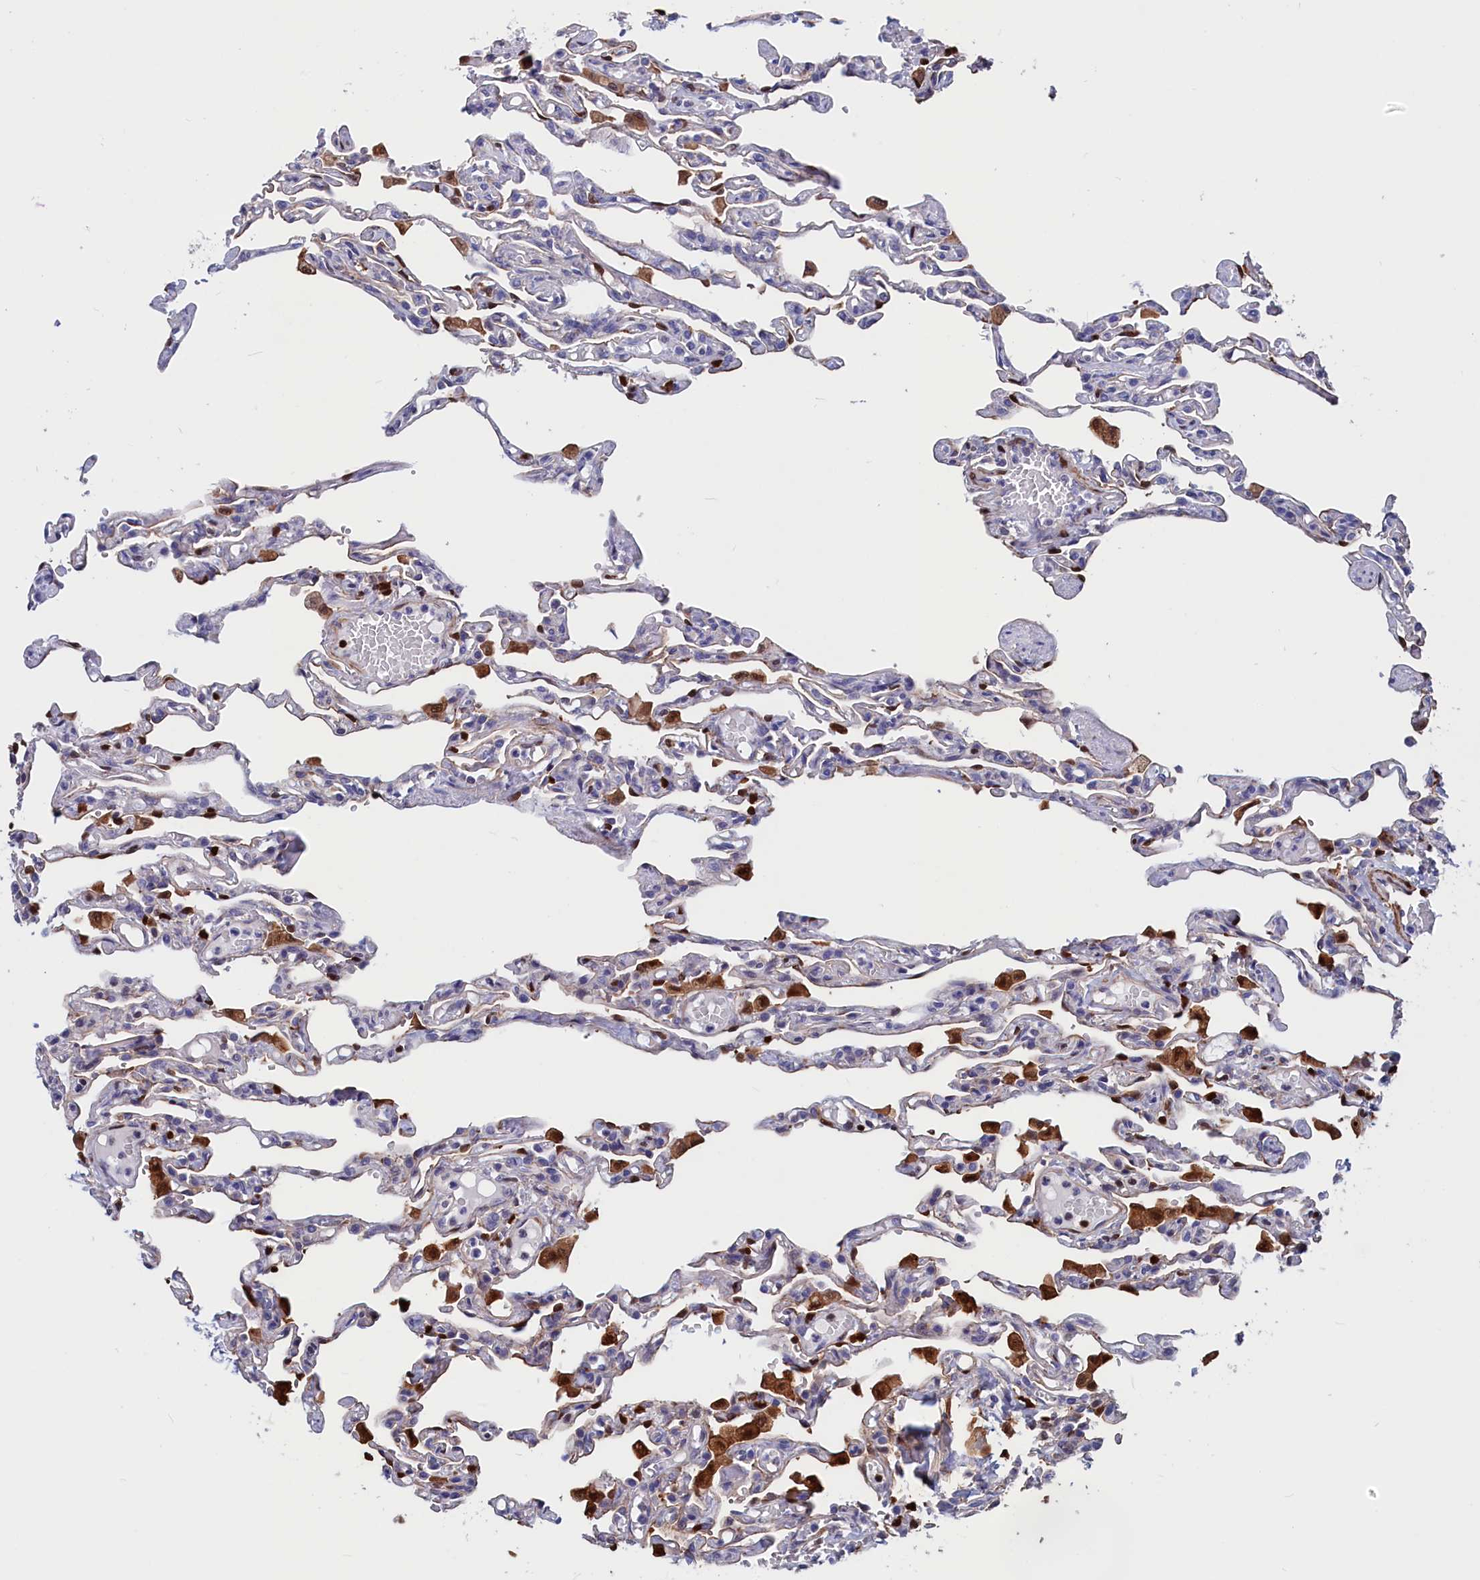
{"staining": {"intensity": "negative", "quantity": "none", "location": "none"}, "tissue": "lung", "cell_type": "Alveolar cells", "image_type": "normal", "snomed": [{"axis": "morphology", "description": "Normal tissue, NOS"}, {"axis": "topography", "description": "Lung"}], "caption": "High magnification brightfield microscopy of benign lung stained with DAB (3,3'-diaminobenzidine) (brown) and counterstained with hematoxylin (blue): alveolar cells show no significant expression. (Immunohistochemistry, brightfield microscopy, high magnification).", "gene": "CRIP1", "patient": {"sex": "male", "age": 21}}